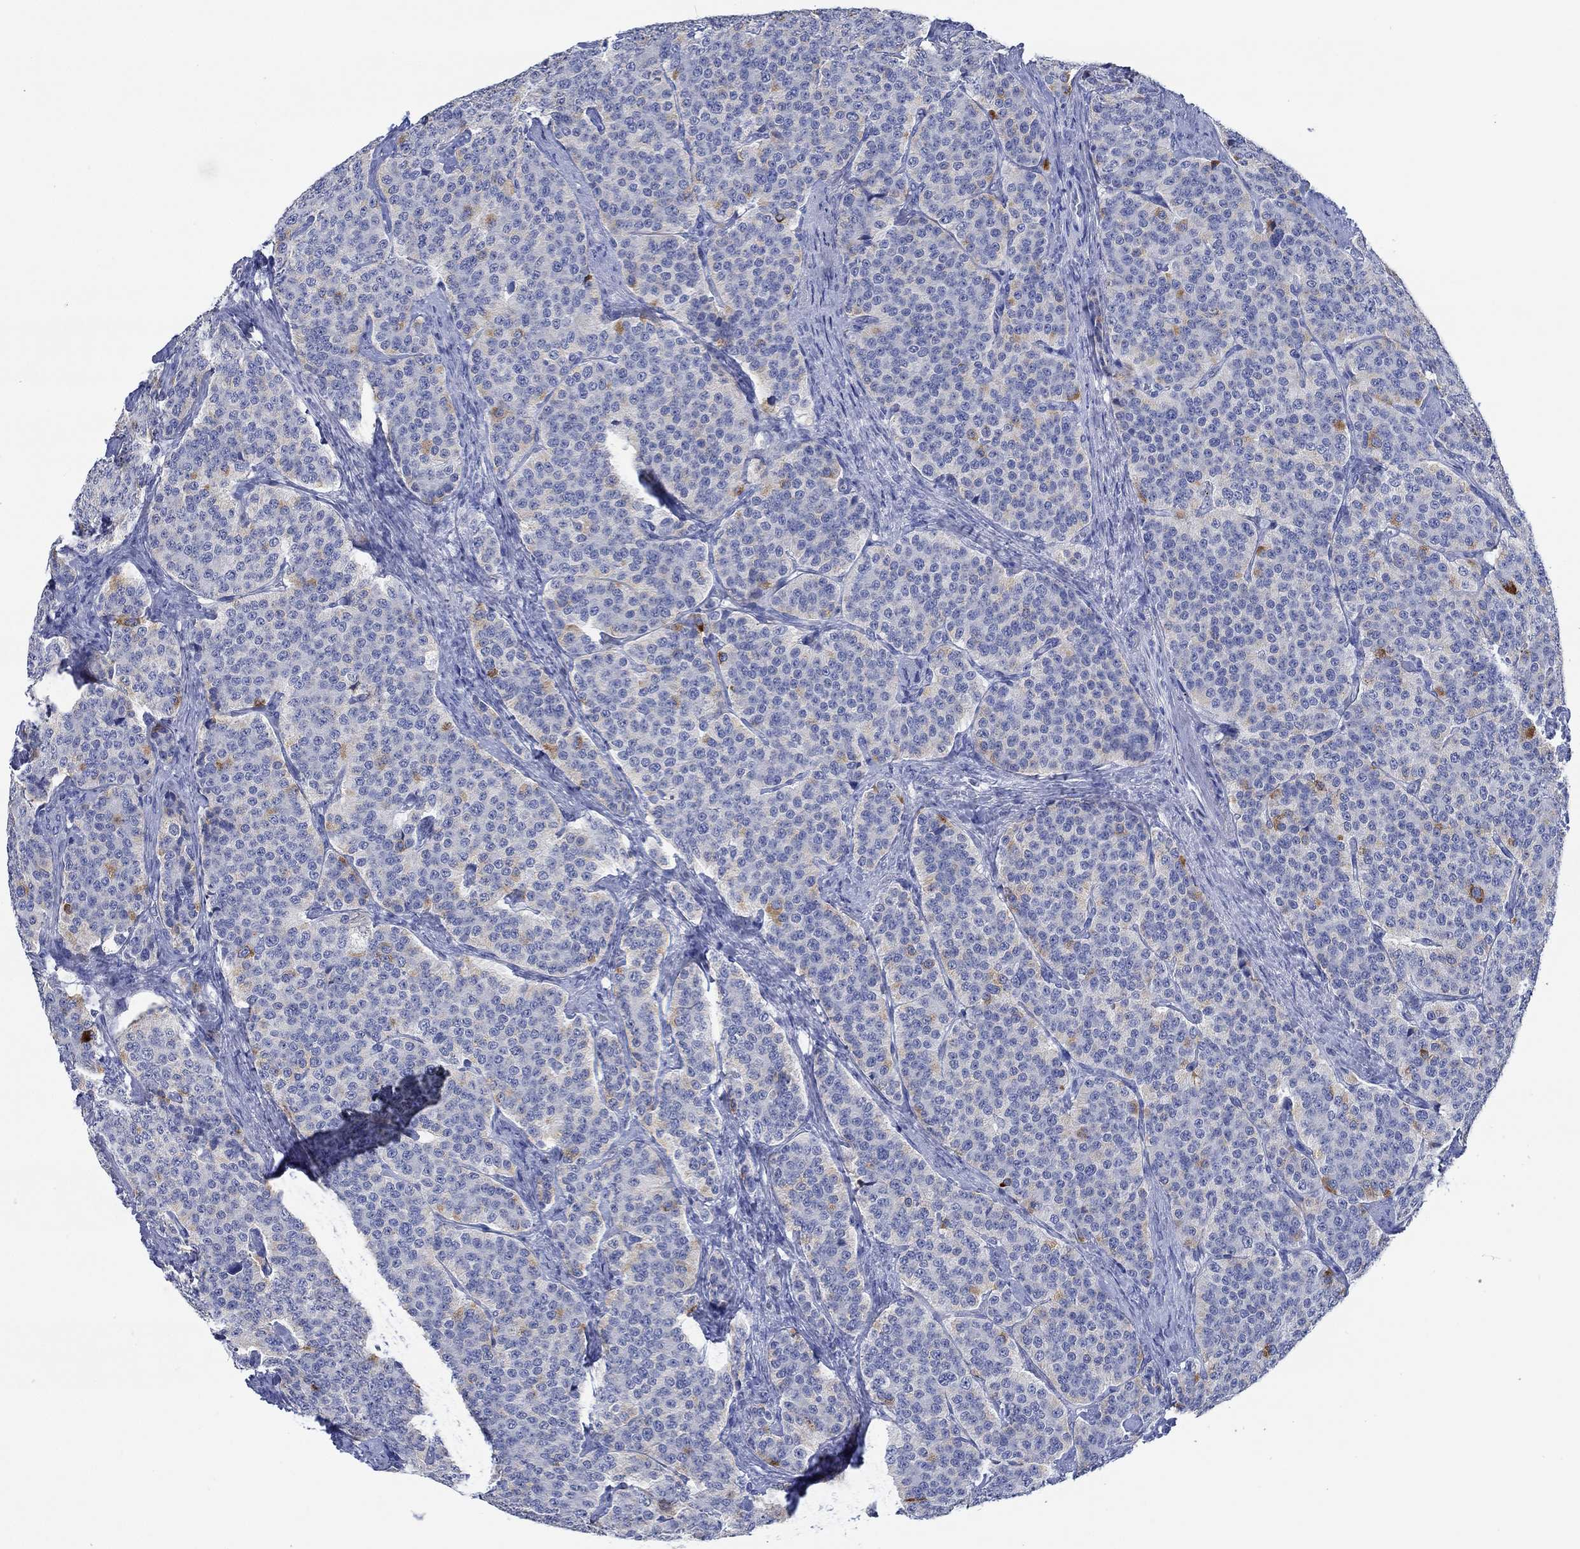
{"staining": {"intensity": "strong", "quantity": "<25%", "location": "cytoplasmic/membranous"}, "tissue": "carcinoid", "cell_type": "Tumor cells", "image_type": "cancer", "snomed": [{"axis": "morphology", "description": "Carcinoid, malignant, NOS"}, {"axis": "topography", "description": "Small intestine"}], "caption": "Carcinoid was stained to show a protein in brown. There is medium levels of strong cytoplasmic/membranous positivity in approximately <25% of tumor cells.", "gene": "PPP1R17", "patient": {"sex": "female", "age": 58}}